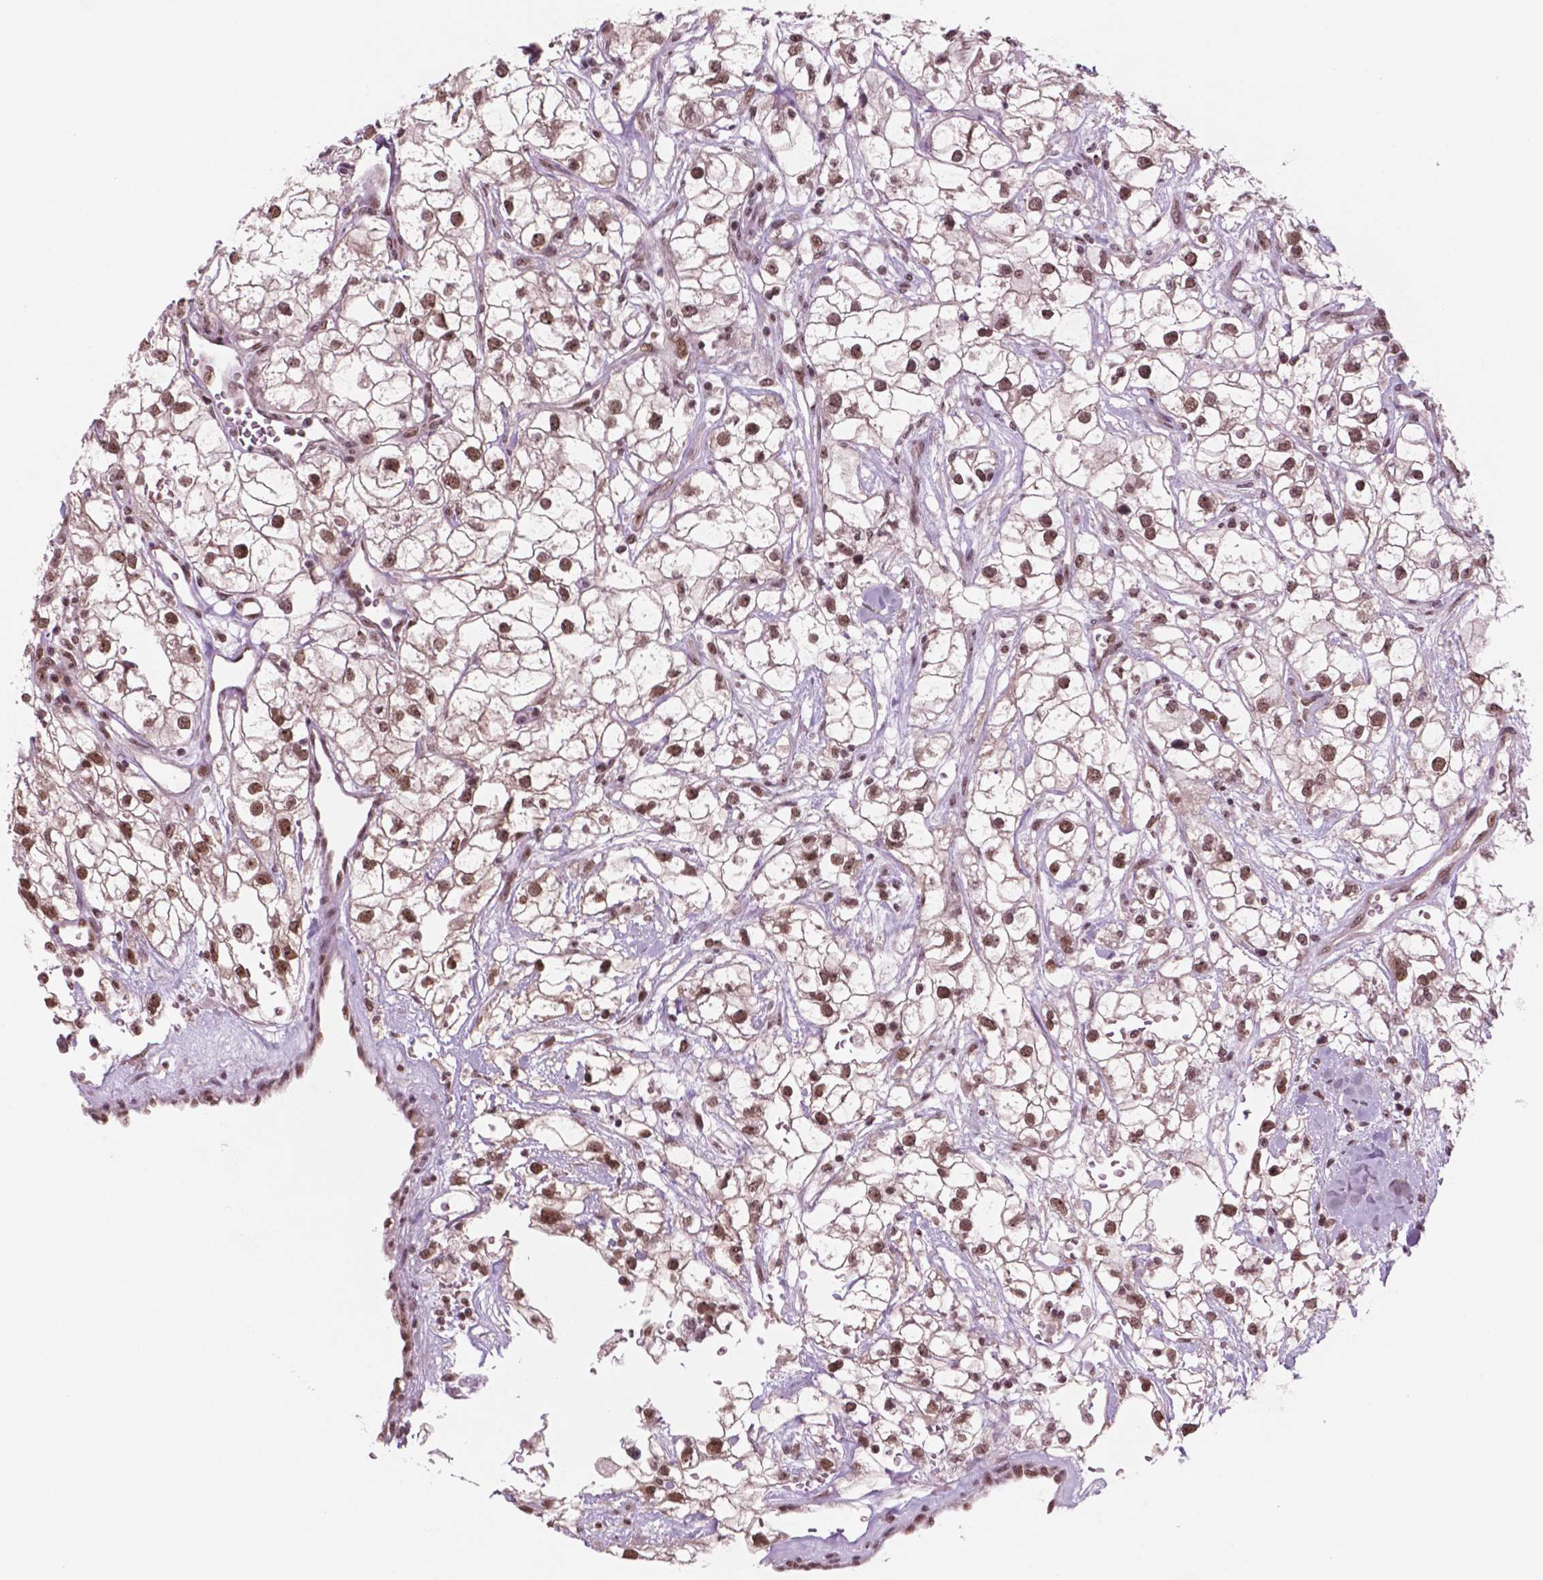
{"staining": {"intensity": "moderate", "quantity": ">75%", "location": "nuclear"}, "tissue": "renal cancer", "cell_type": "Tumor cells", "image_type": "cancer", "snomed": [{"axis": "morphology", "description": "Adenocarcinoma, NOS"}, {"axis": "topography", "description": "Kidney"}], "caption": "Approximately >75% of tumor cells in human renal cancer (adenocarcinoma) demonstrate moderate nuclear protein expression as visualized by brown immunohistochemical staining.", "gene": "POLR2E", "patient": {"sex": "male", "age": 59}}